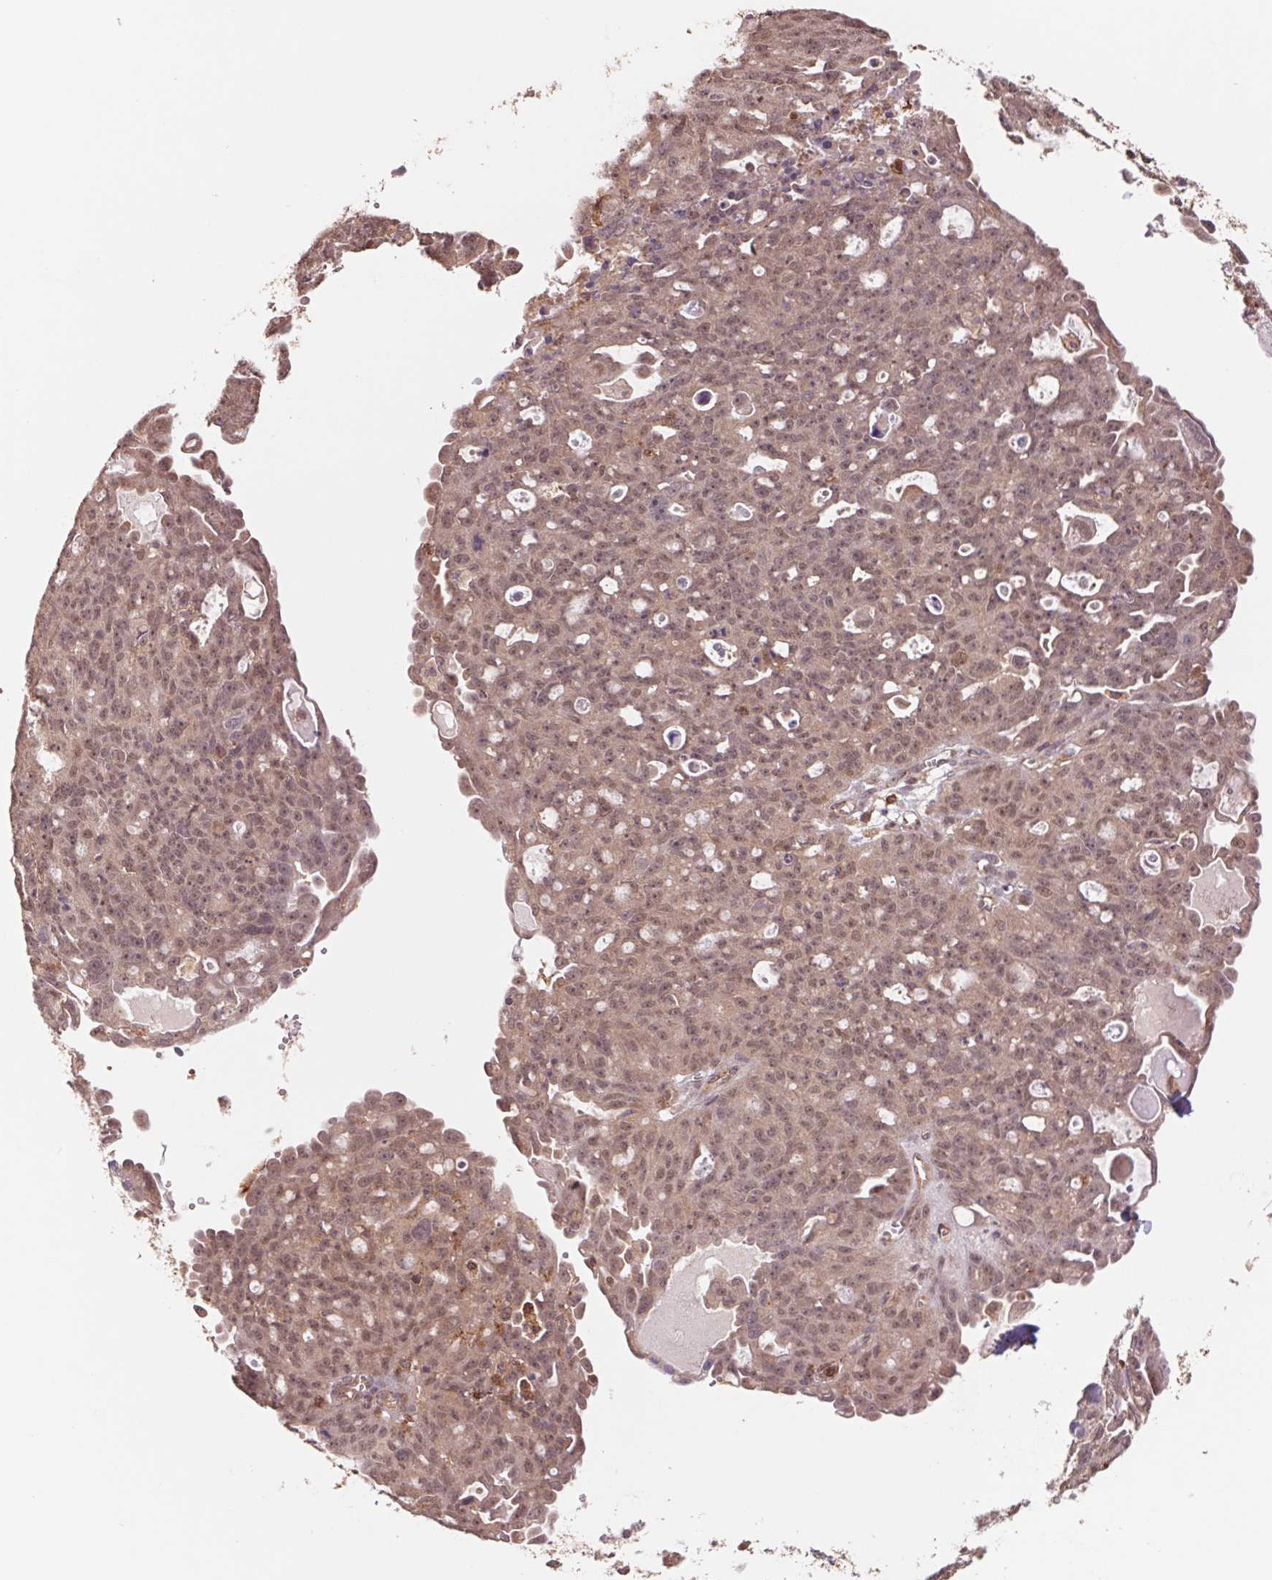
{"staining": {"intensity": "weak", "quantity": ">75%", "location": "cytoplasmic/membranous,nuclear"}, "tissue": "ovarian cancer", "cell_type": "Tumor cells", "image_type": "cancer", "snomed": [{"axis": "morphology", "description": "Carcinoma, endometroid"}, {"axis": "topography", "description": "Ovary"}], "caption": "High-magnification brightfield microscopy of ovarian endometroid carcinoma stained with DAB (3,3'-diaminobenzidine) (brown) and counterstained with hematoxylin (blue). tumor cells exhibit weak cytoplasmic/membranous and nuclear expression is present in approximately>75% of cells. The staining was performed using DAB (3,3'-diaminobenzidine) to visualize the protein expression in brown, while the nuclei were stained in blue with hematoxylin (Magnification: 20x).", "gene": "URM1", "patient": {"sex": "female", "age": 70}}